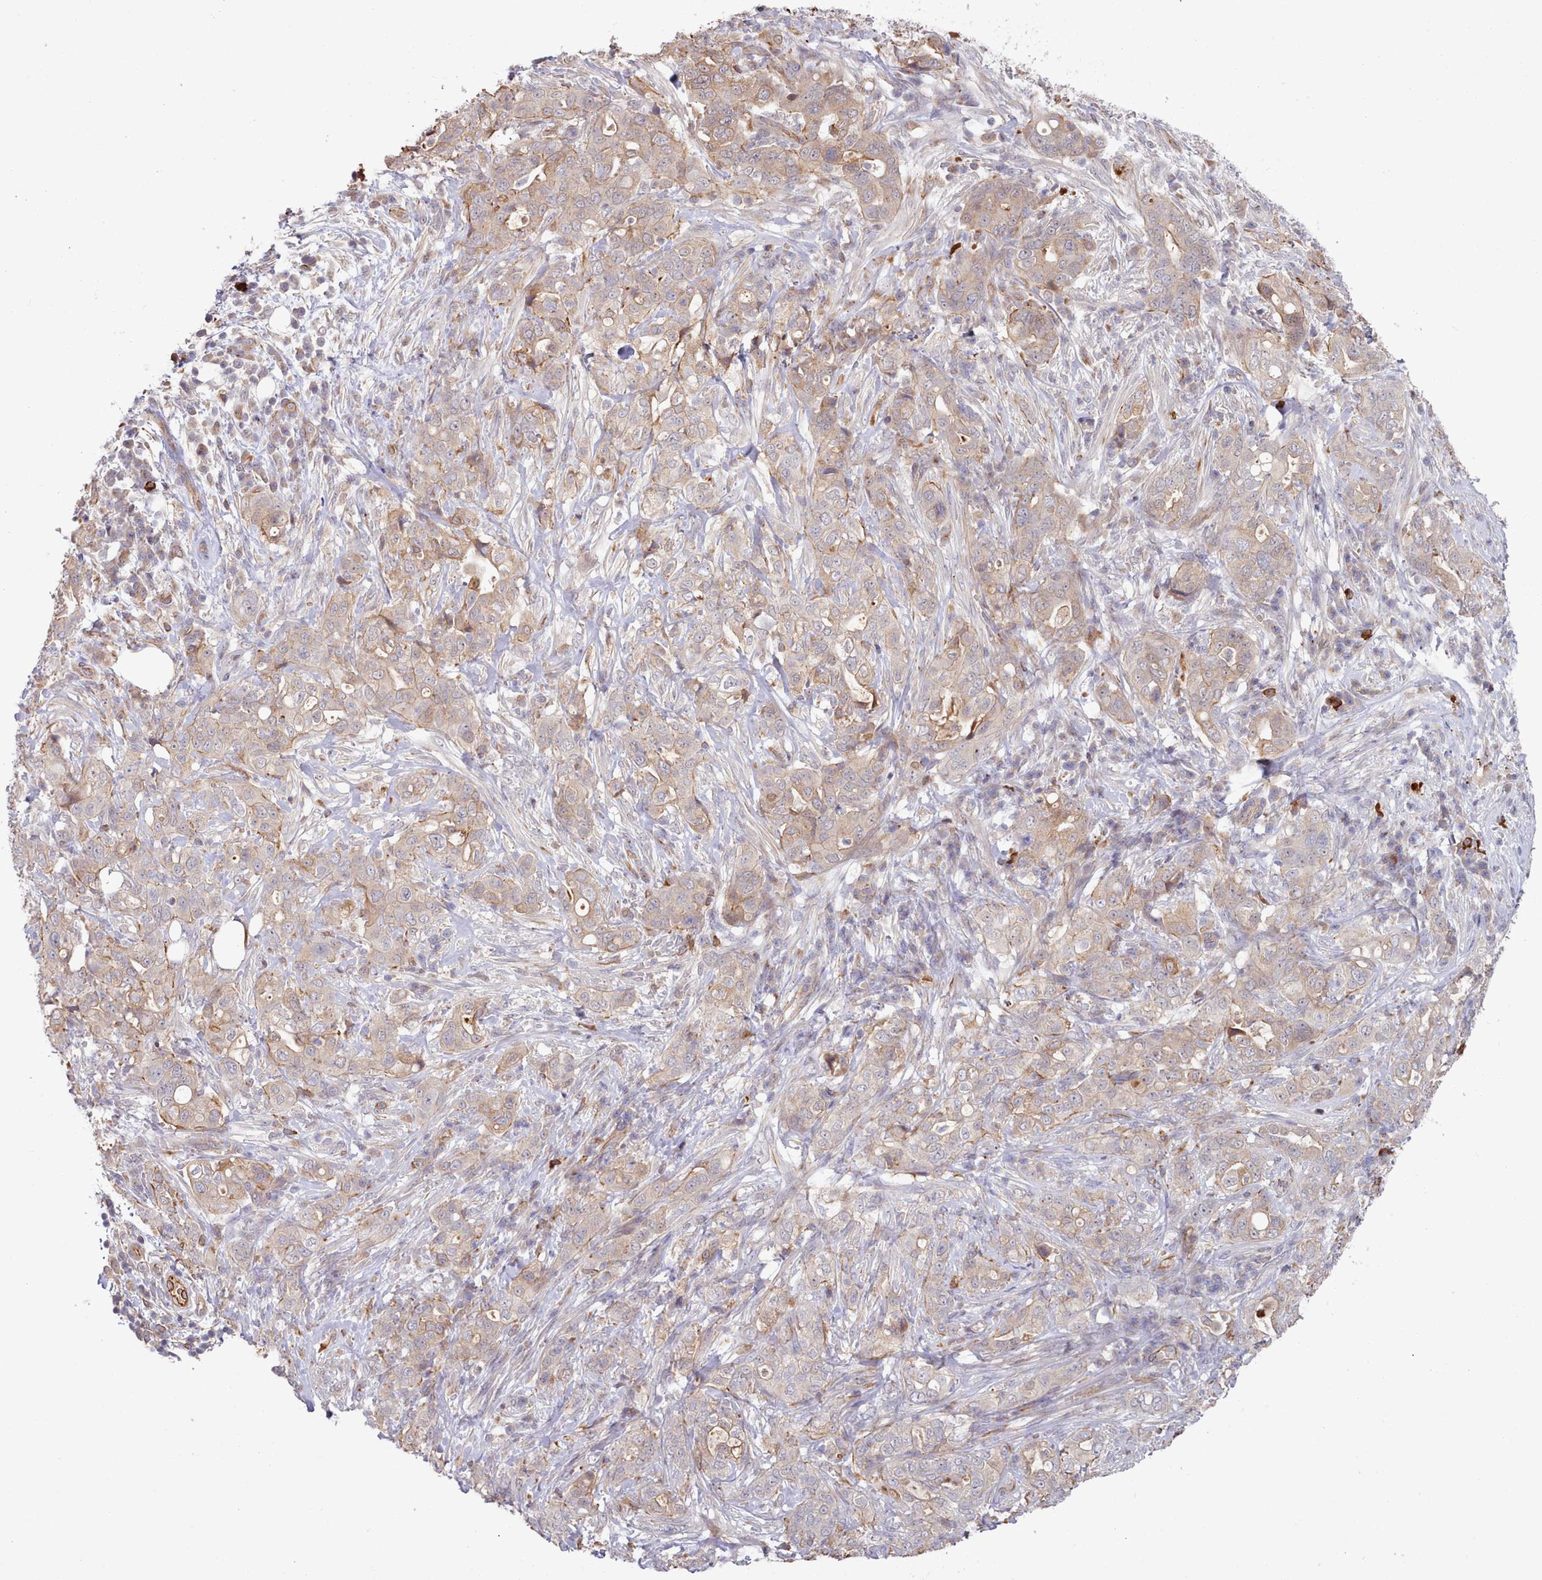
{"staining": {"intensity": "weak", "quantity": ">75%", "location": "cytoplasmic/membranous"}, "tissue": "pancreatic cancer", "cell_type": "Tumor cells", "image_type": "cancer", "snomed": [{"axis": "morphology", "description": "Normal tissue, NOS"}, {"axis": "morphology", "description": "Adenocarcinoma, NOS"}, {"axis": "topography", "description": "Lymph node"}, {"axis": "topography", "description": "Pancreas"}], "caption": "Tumor cells reveal low levels of weak cytoplasmic/membranous staining in about >75% of cells in pancreatic cancer (adenocarcinoma).", "gene": "ZC3H13", "patient": {"sex": "female", "age": 67}}